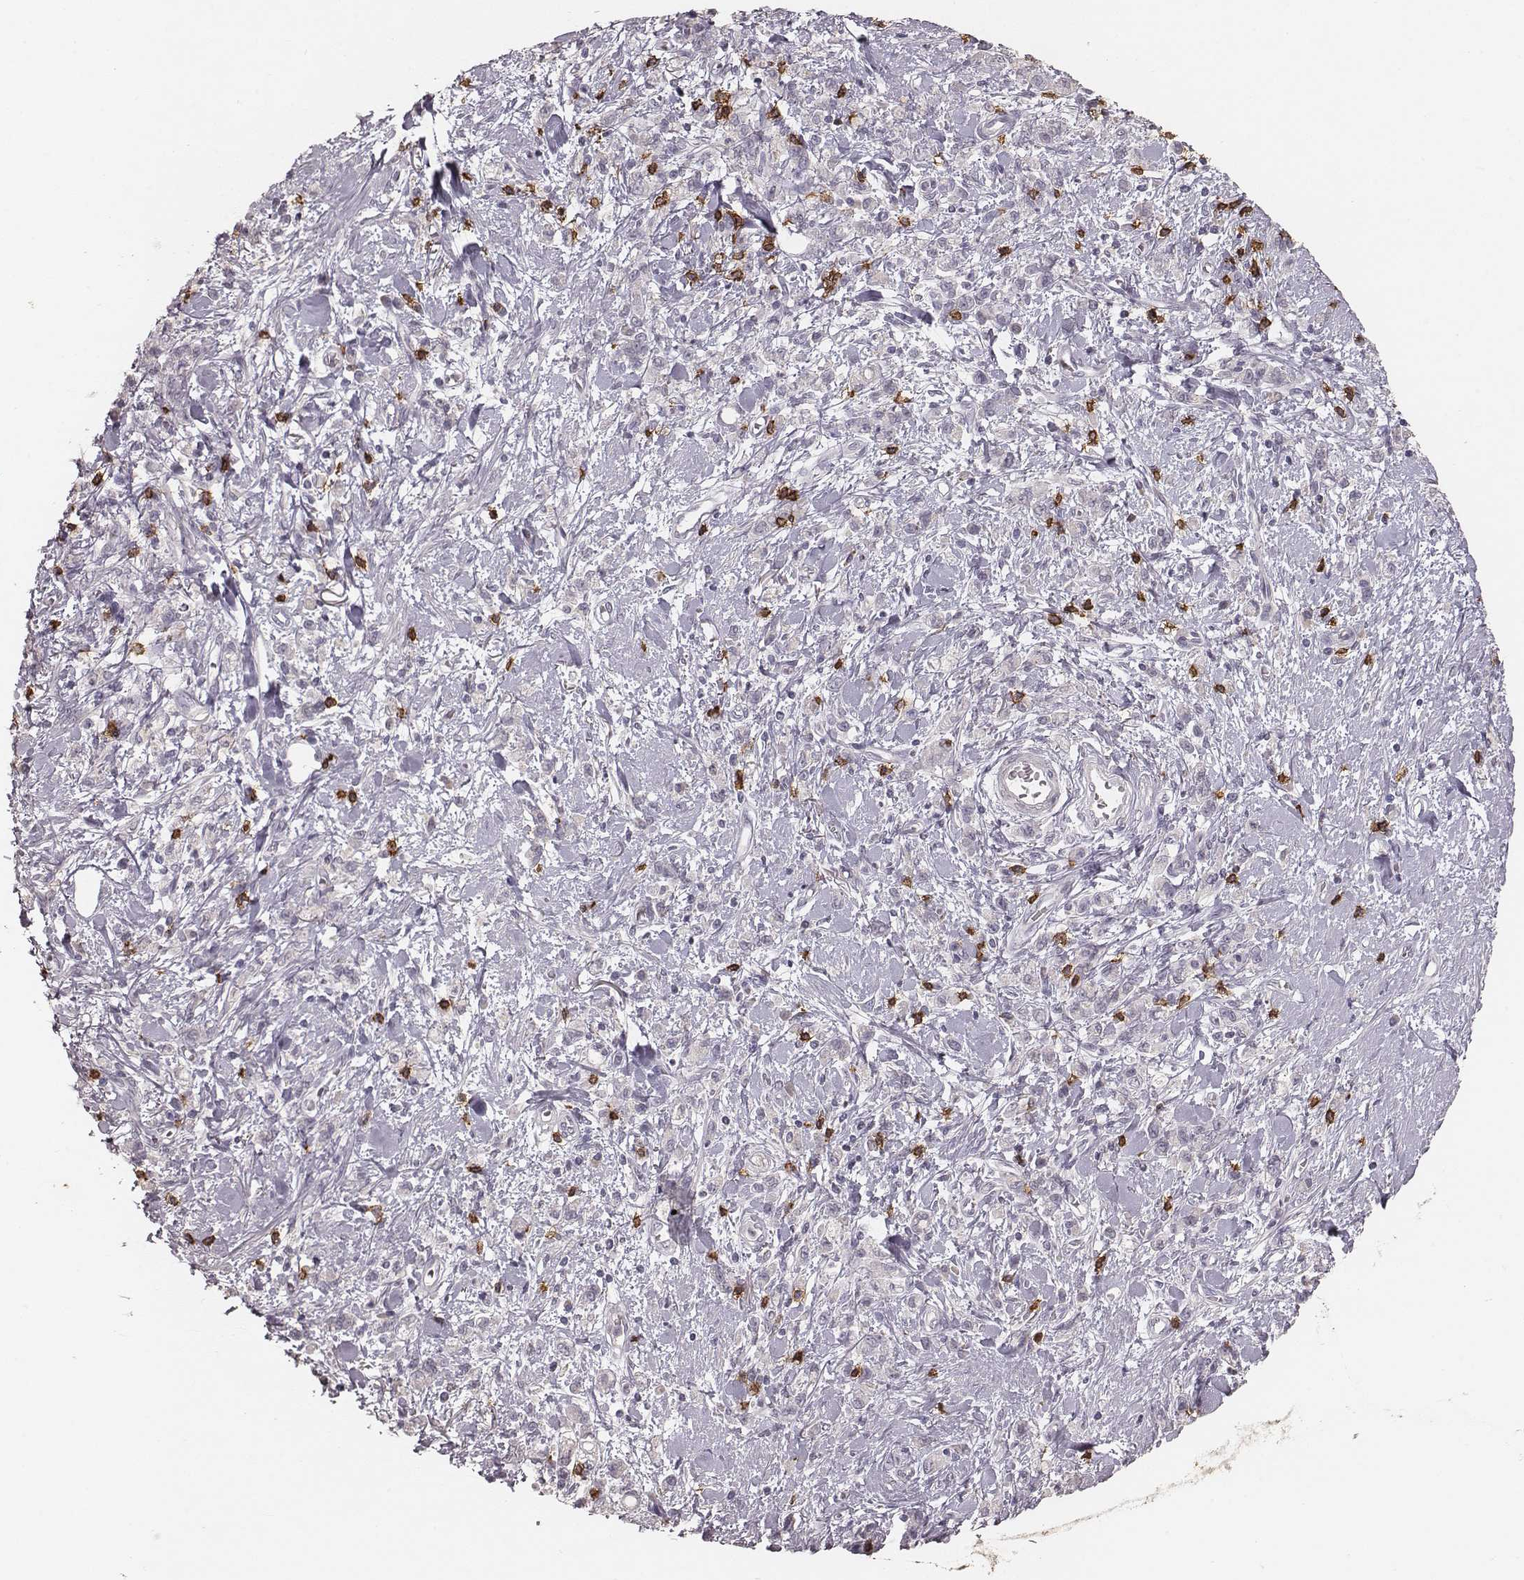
{"staining": {"intensity": "negative", "quantity": "none", "location": "none"}, "tissue": "stomach cancer", "cell_type": "Tumor cells", "image_type": "cancer", "snomed": [{"axis": "morphology", "description": "Adenocarcinoma, NOS"}, {"axis": "topography", "description": "Stomach"}], "caption": "A micrograph of stomach cancer (adenocarcinoma) stained for a protein displays no brown staining in tumor cells. (Brightfield microscopy of DAB (3,3'-diaminobenzidine) immunohistochemistry at high magnification).", "gene": "CD8A", "patient": {"sex": "male", "age": 77}}